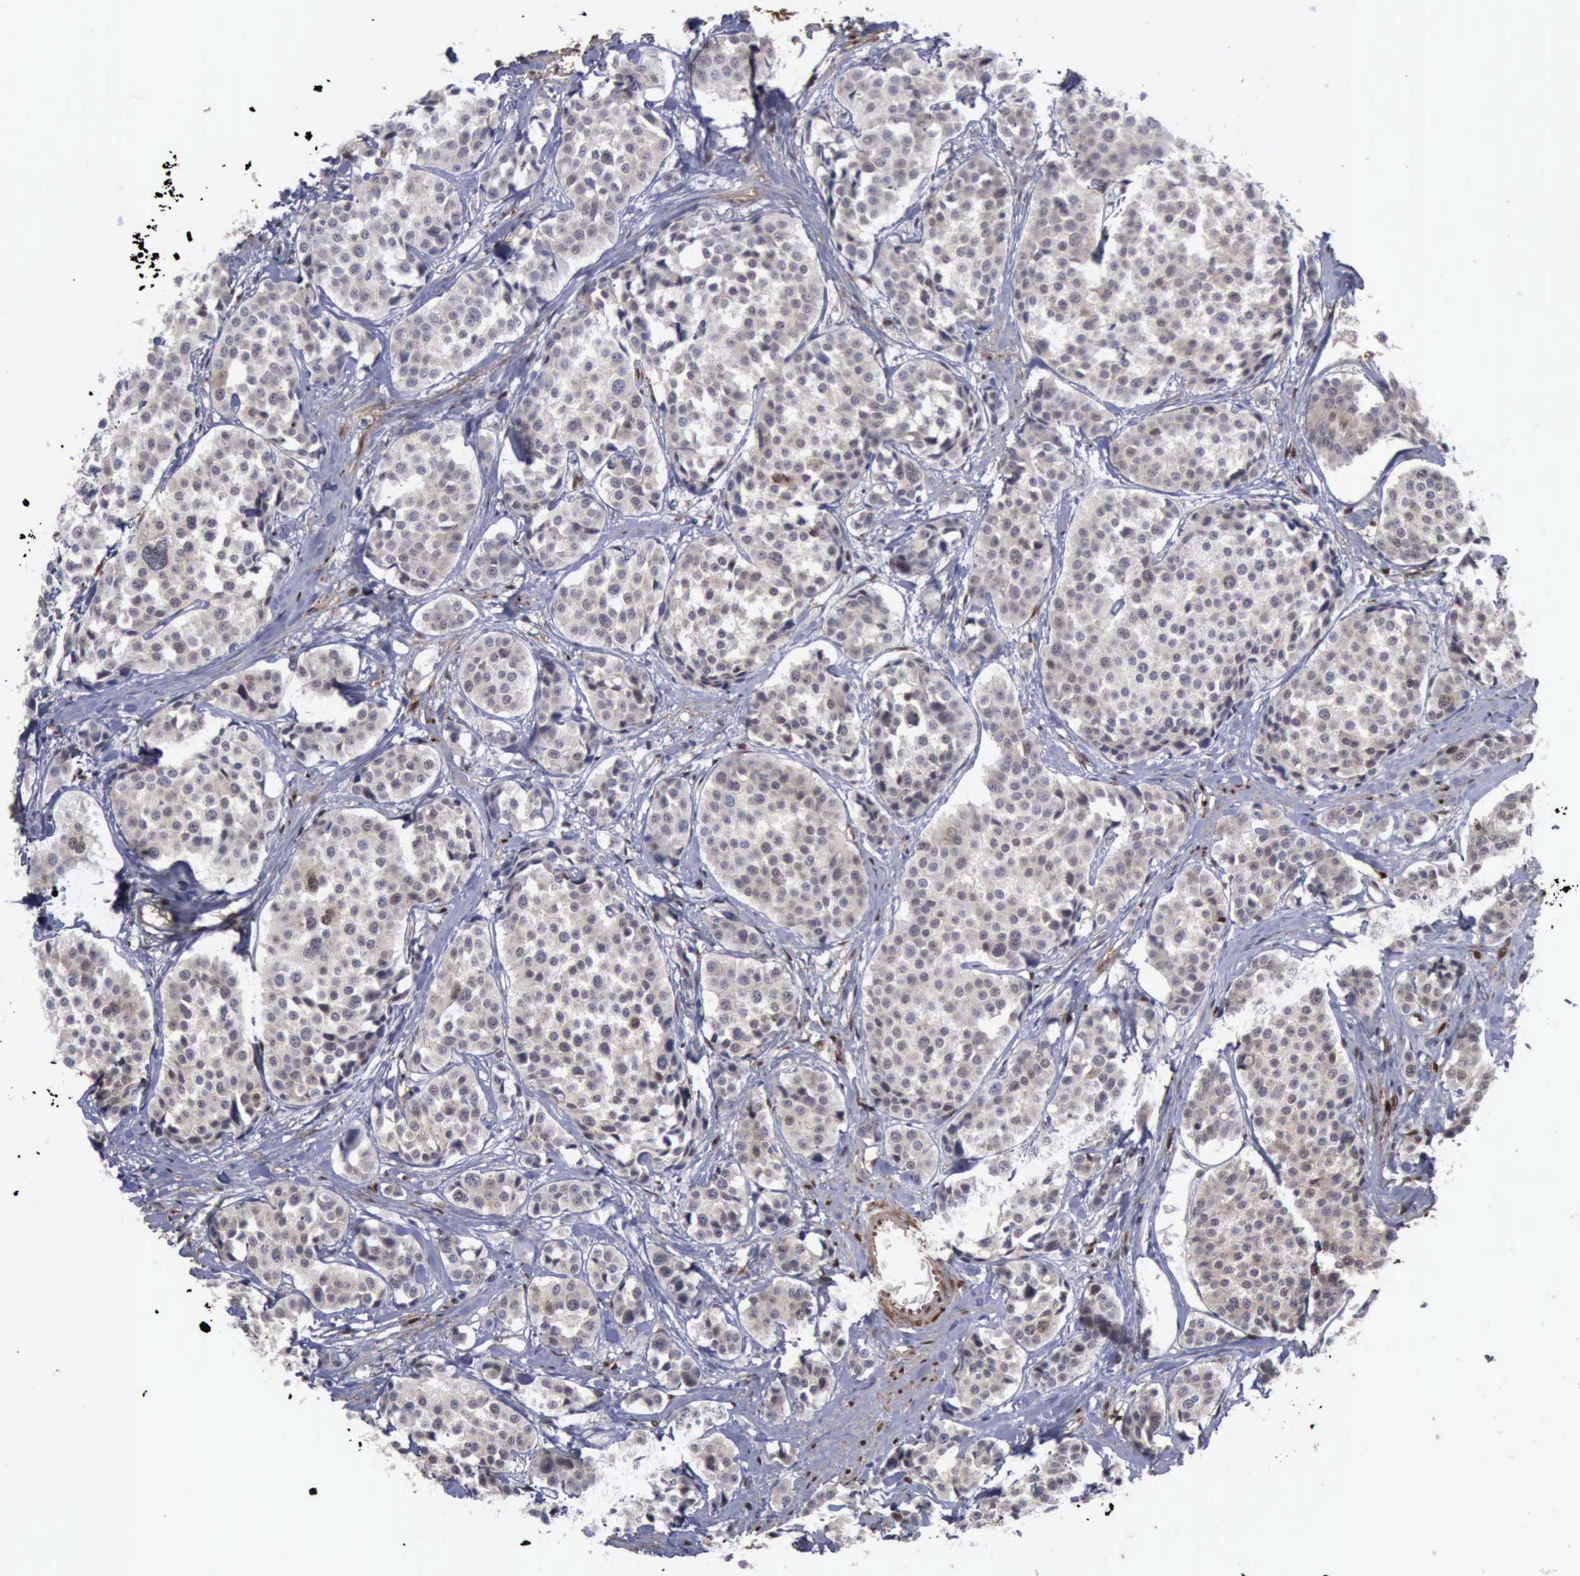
{"staining": {"intensity": "negative", "quantity": "none", "location": "none"}, "tissue": "carcinoid", "cell_type": "Tumor cells", "image_type": "cancer", "snomed": [{"axis": "morphology", "description": "Carcinoid, malignant, NOS"}, {"axis": "topography", "description": "Small intestine"}], "caption": "This is an immunohistochemistry (IHC) image of human malignant carcinoid. There is no staining in tumor cells.", "gene": "FHL1", "patient": {"sex": "male", "age": 60}}